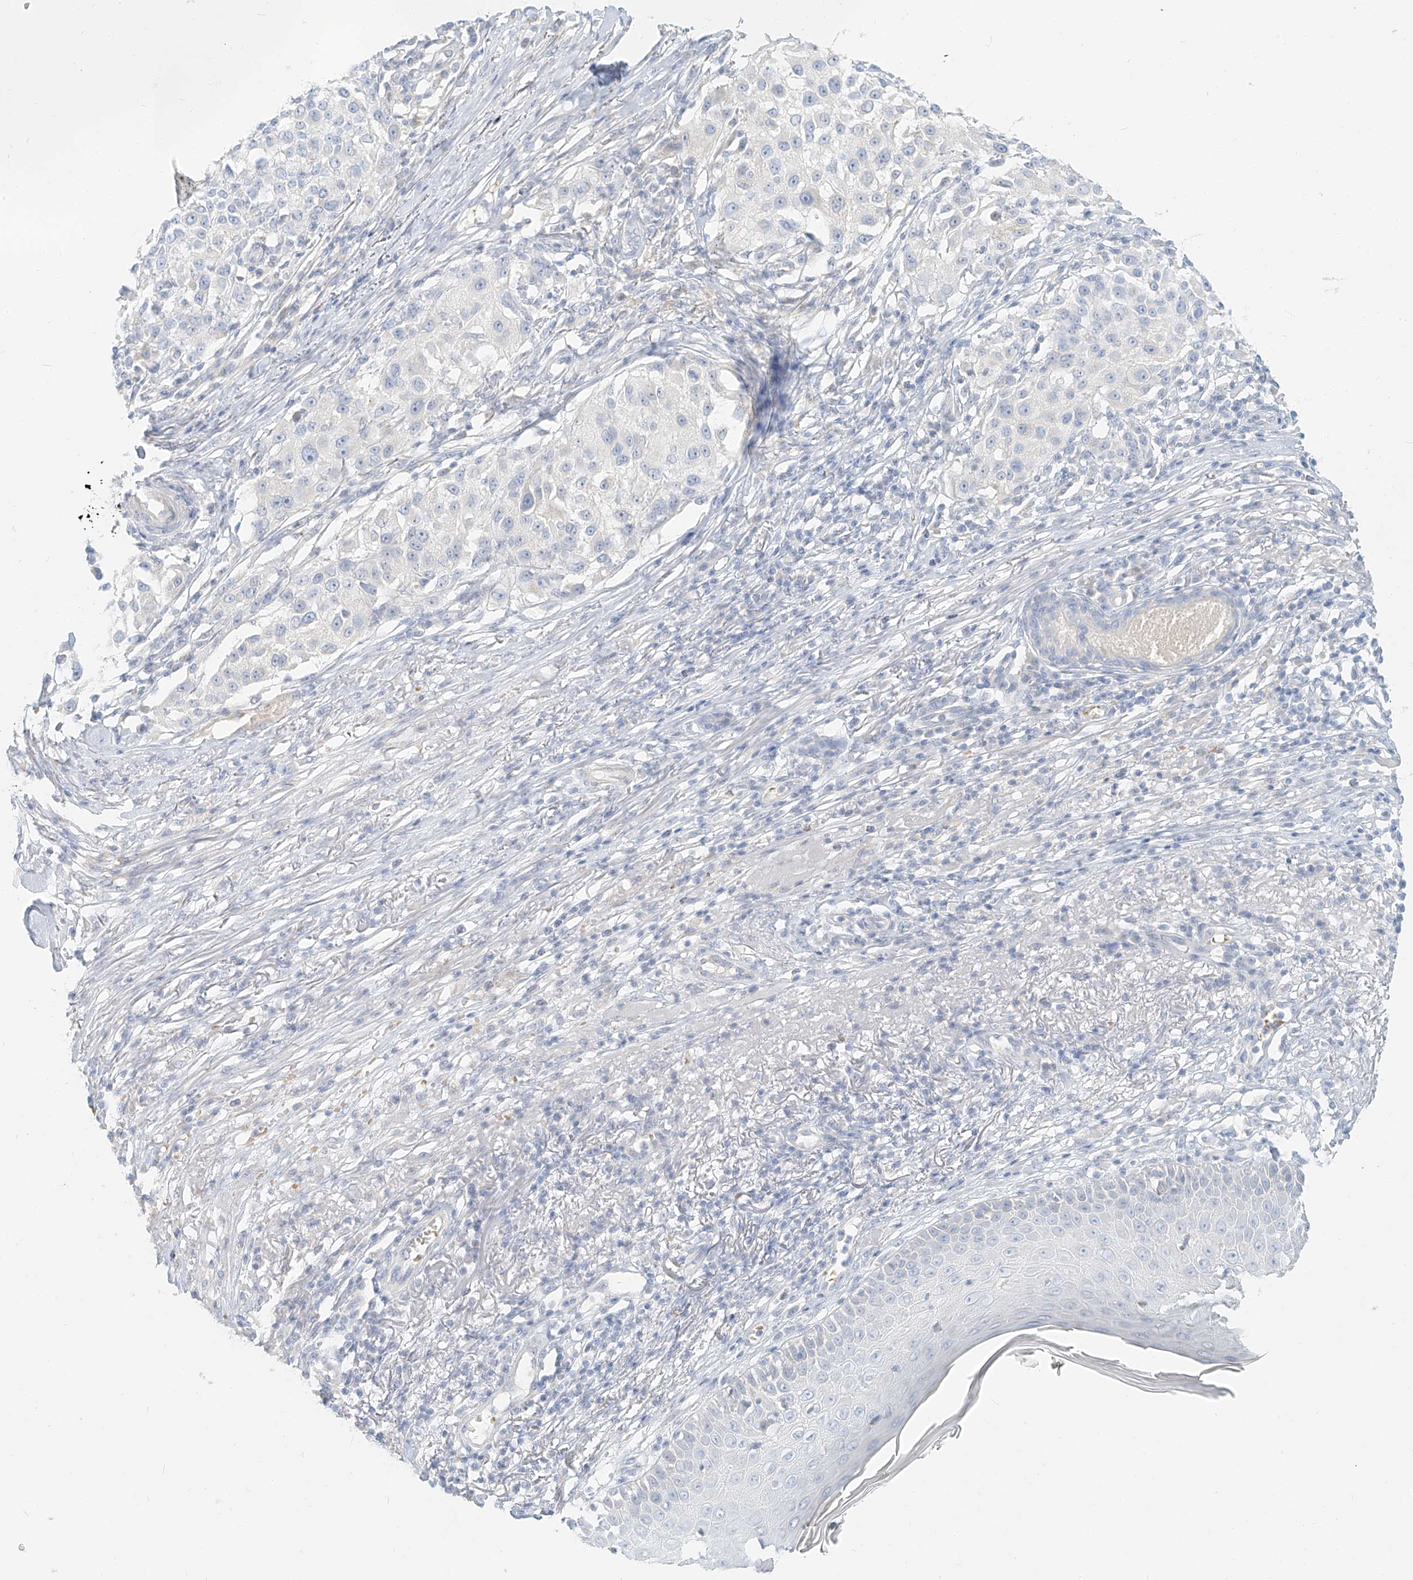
{"staining": {"intensity": "negative", "quantity": "none", "location": "none"}, "tissue": "melanoma", "cell_type": "Tumor cells", "image_type": "cancer", "snomed": [{"axis": "morphology", "description": "Necrosis, NOS"}, {"axis": "morphology", "description": "Malignant melanoma, NOS"}, {"axis": "topography", "description": "Skin"}], "caption": "The IHC micrograph has no significant staining in tumor cells of melanoma tissue. (DAB immunohistochemistry (IHC), high magnification).", "gene": "PGC", "patient": {"sex": "female", "age": 87}}